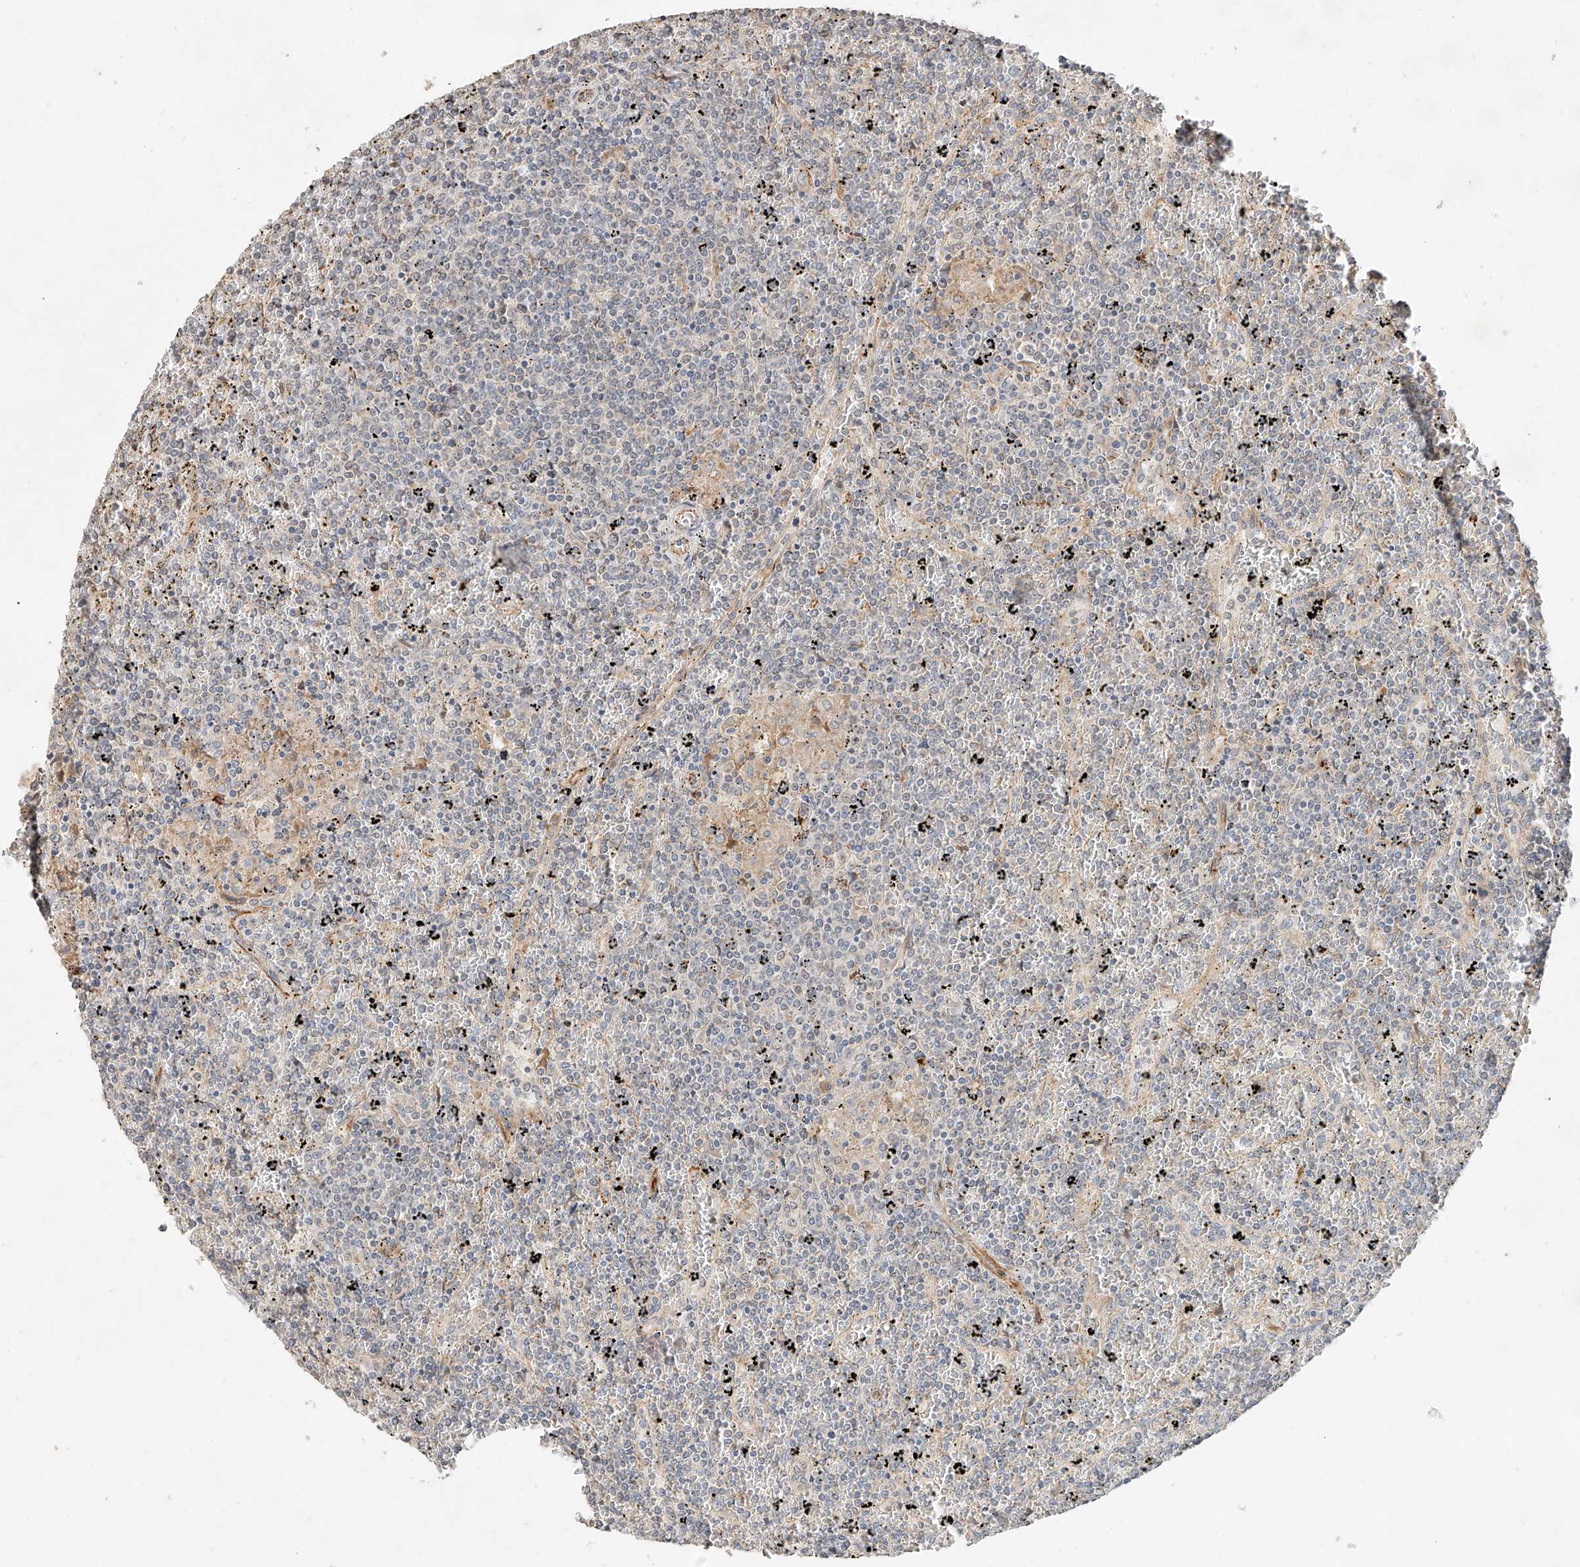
{"staining": {"intensity": "negative", "quantity": "none", "location": "none"}, "tissue": "lymphoma", "cell_type": "Tumor cells", "image_type": "cancer", "snomed": [{"axis": "morphology", "description": "Malignant lymphoma, non-Hodgkin's type, Low grade"}, {"axis": "topography", "description": "Spleen"}], "caption": "The IHC micrograph has no significant positivity in tumor cells of lymphoma tissue.", "gene": "SUSD6", "patient": {"sex": "female", "age": 19}}